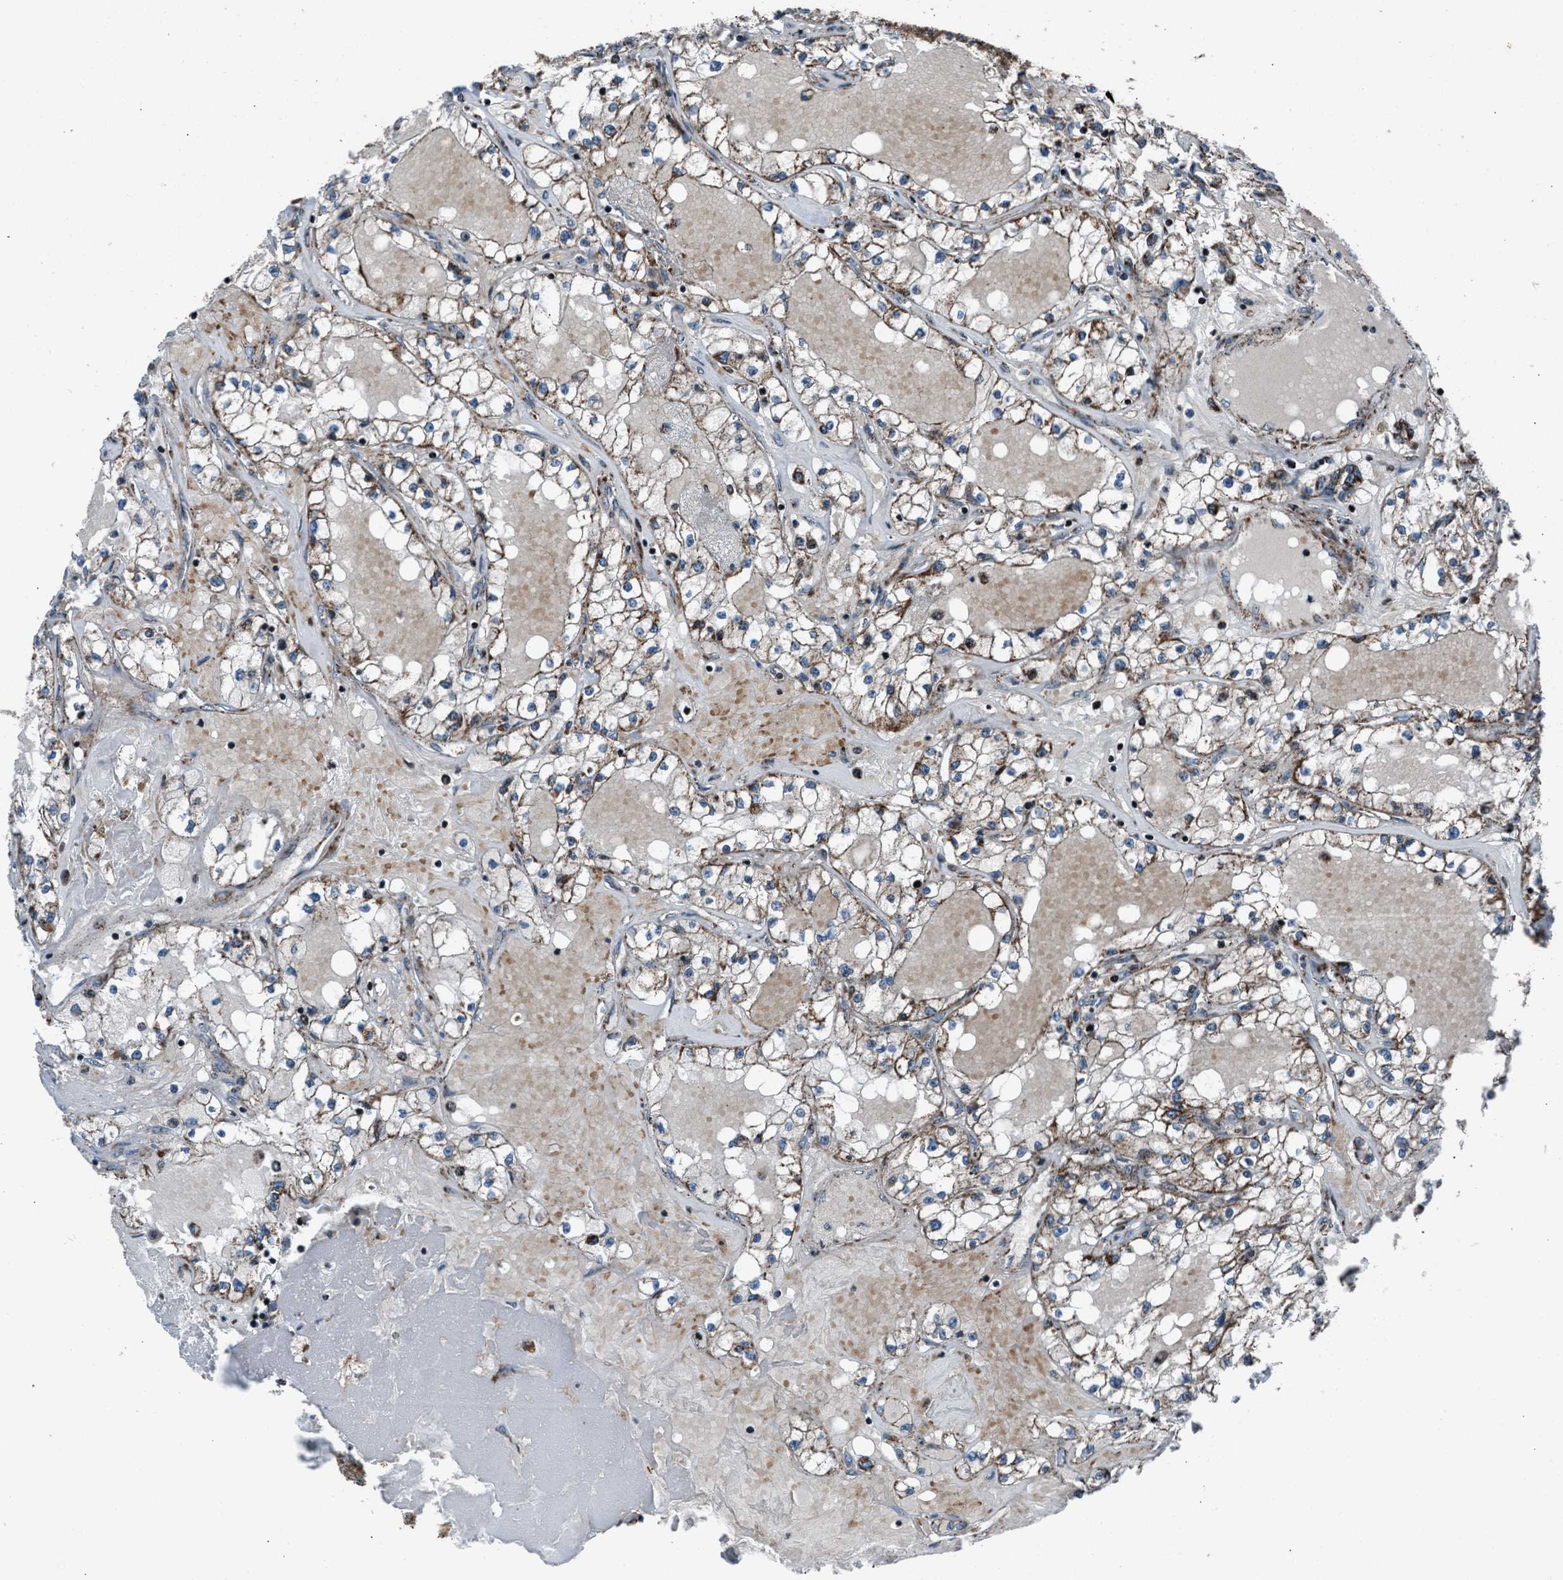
{"staining": {"intensity": "moderate", "quantity": ">75%", "location": "cytoplasmic/membranous"}, "tissue": "renal cancer", "cell_type": "Tumor cells", "image_type": "cancer", "snomed": [{"axis": "morphology", "description": "Adenocarcinoma, NOS"}, {"axis": "topography", "description": "Kidney"}], "caption": "A medium amount of moderate cytoplasmic/membranous expression is present in about >75% of tumor cells in renal adenocarcinoma tissue.", "gene": "MORC3", "patient": {"sex": "male", "age": 56}}